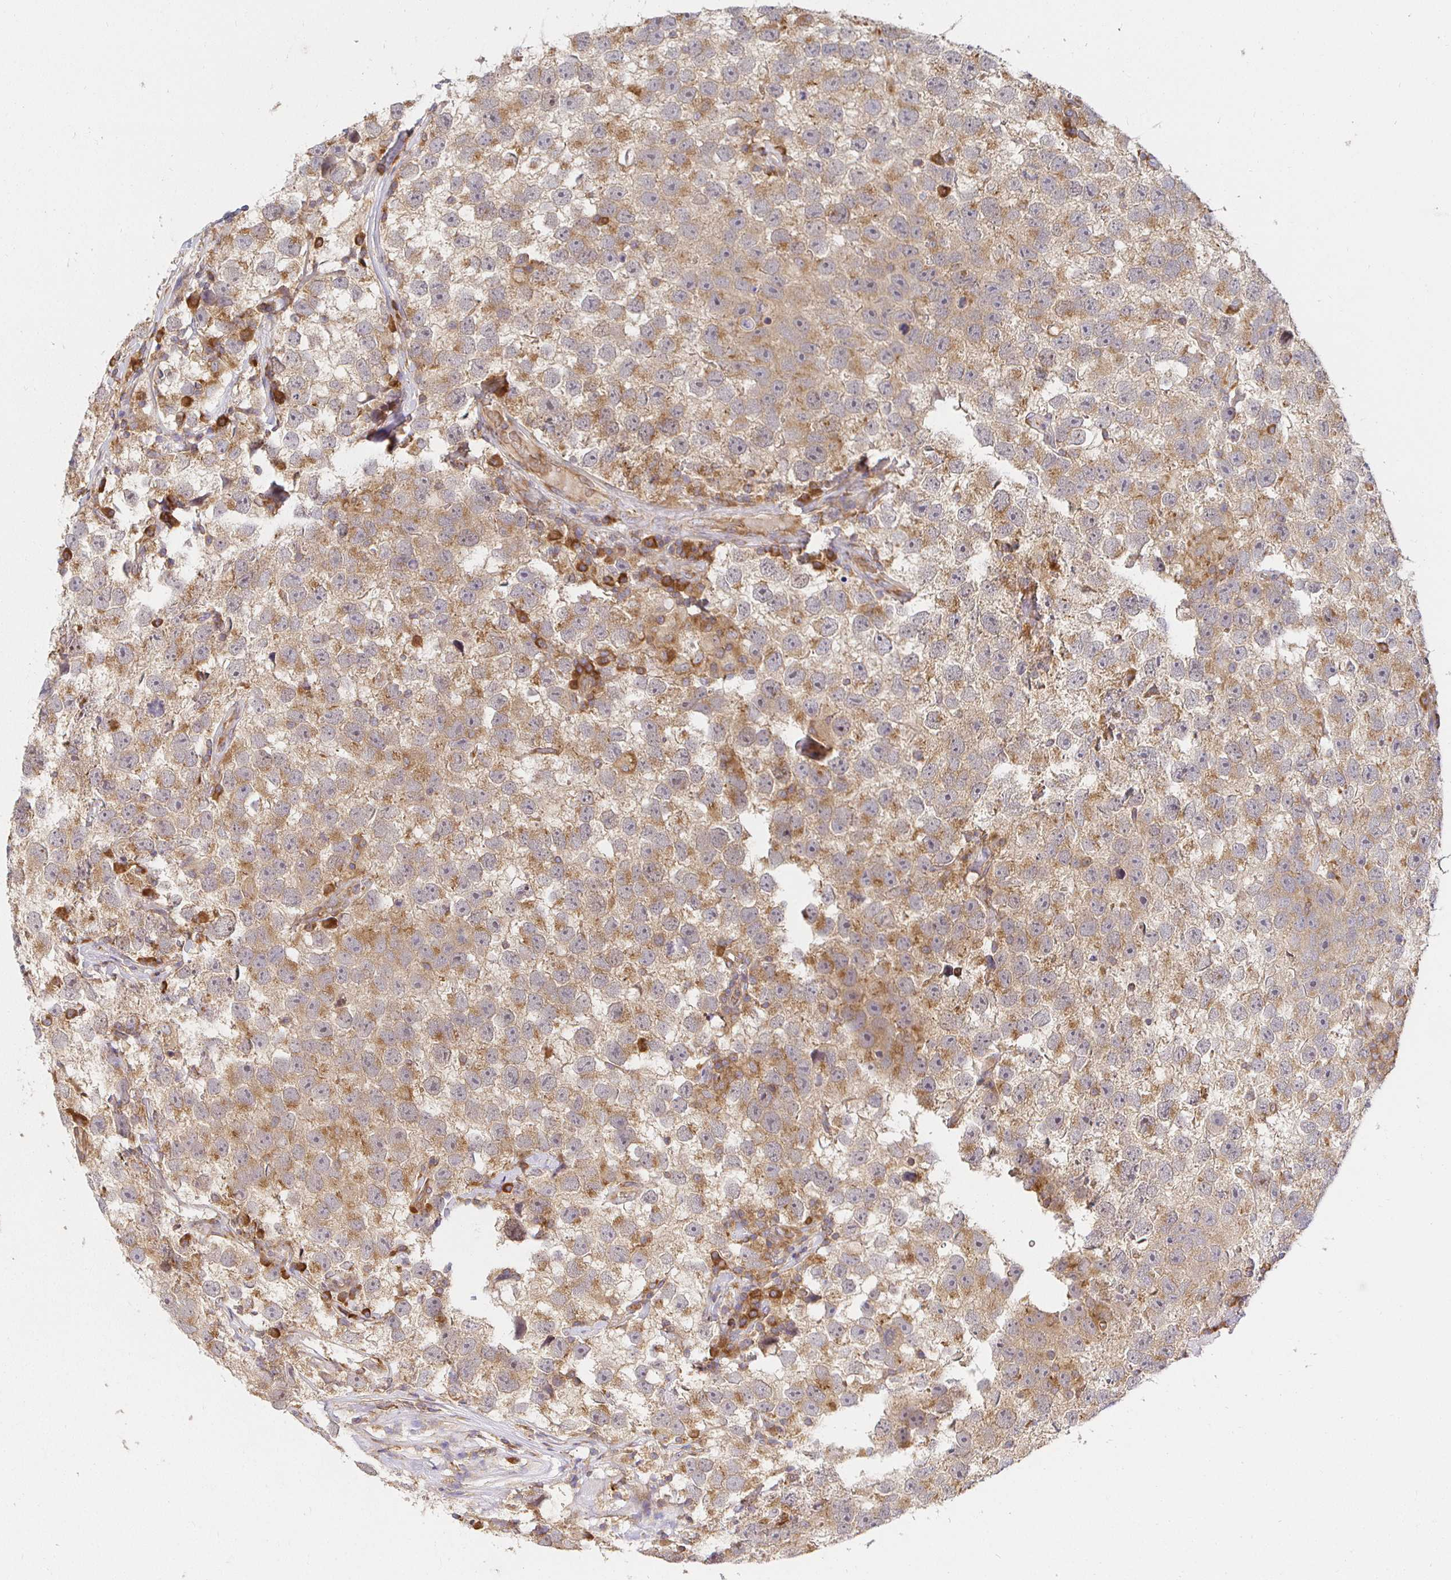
{"staining": {"intensity": "moderate", "quantity": "25%-75%", "location": "cytoplasmic/membranous"}, "tissue": "testis cancer", "cell_type": "Tumor cells", "image_type": "cancer", "snomed": [{"axis": "morphology", "description": "Seminoma, NOS"}, {"axis": "topography", "description": "Testis"}], "caption": "Human seminoma (testis) stained with a brown dye exhibits moderate cytoplasmic/membranous positive staining in about 25%-75% of tumor cells.", "gene": "IRAK1", "patient": {"sex": "male", "age": 26}}